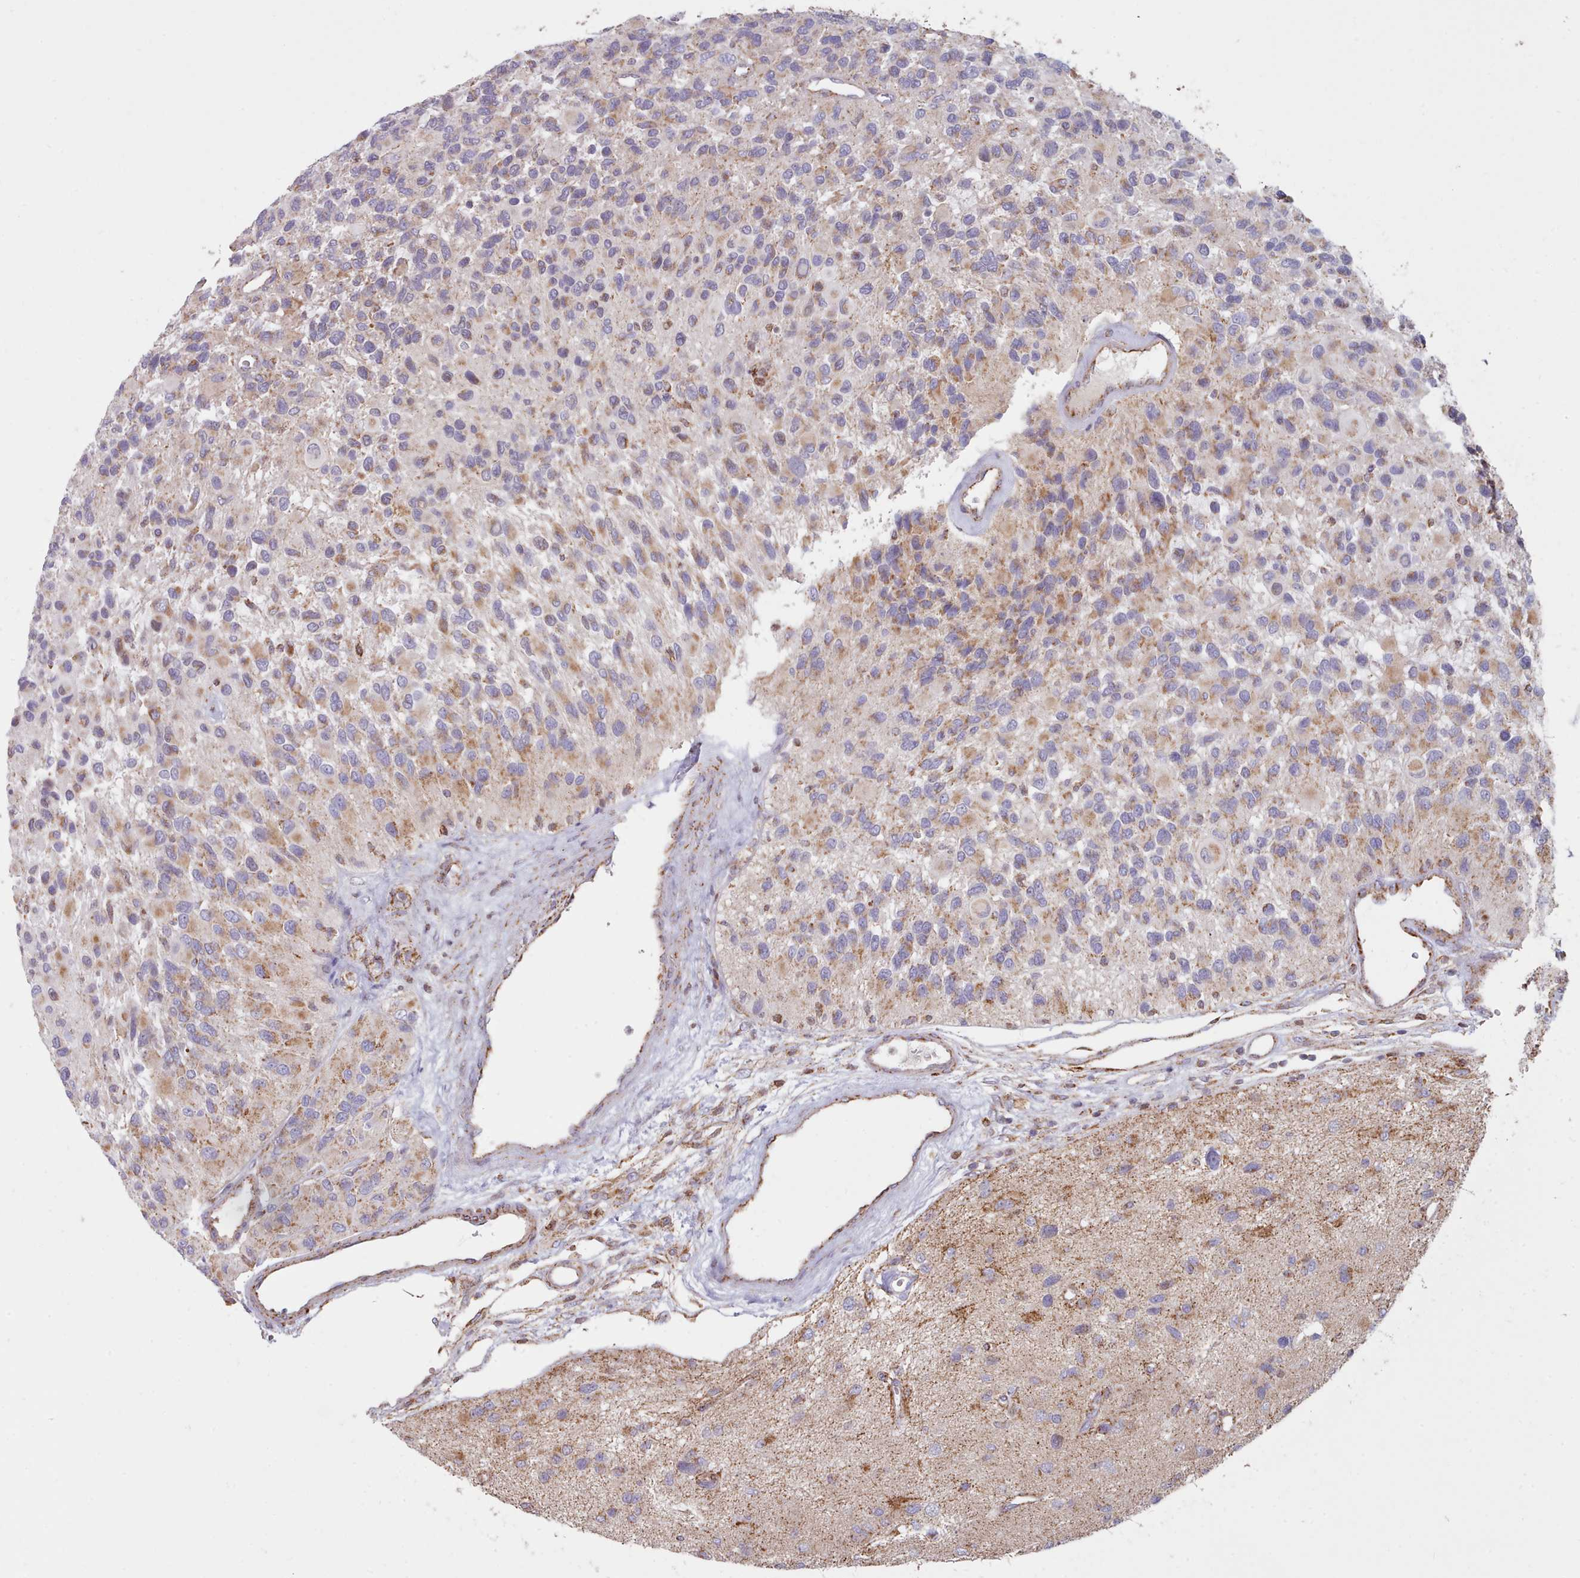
{"staining": {"intensity": "moderate", "quantity": "25%-75%", "location": "cytoplasmic/membranous"}, "tissue": "glioma", "cell_type": "Tumor cells", "image_type": "cancer", "snomed": [{"axis": "morphology", "description": "Glioma, malignant, High grade"}, {"axis": "topography", "description": "Brain"}], "caption": "IHC (DAB (3,3'-diaminobenzidine)) staining of malignant glioma (high-grade) exhibits moderate cytoplasmic/membranous protein staining in about 25%-75% of tumor cells. Using DAB (brown) and hematoxylin (blue) stains, captured at high magnification using brightfield microscopy.", "gene": "HSDL2", "patient": {"sex": "male", "age": 77}}